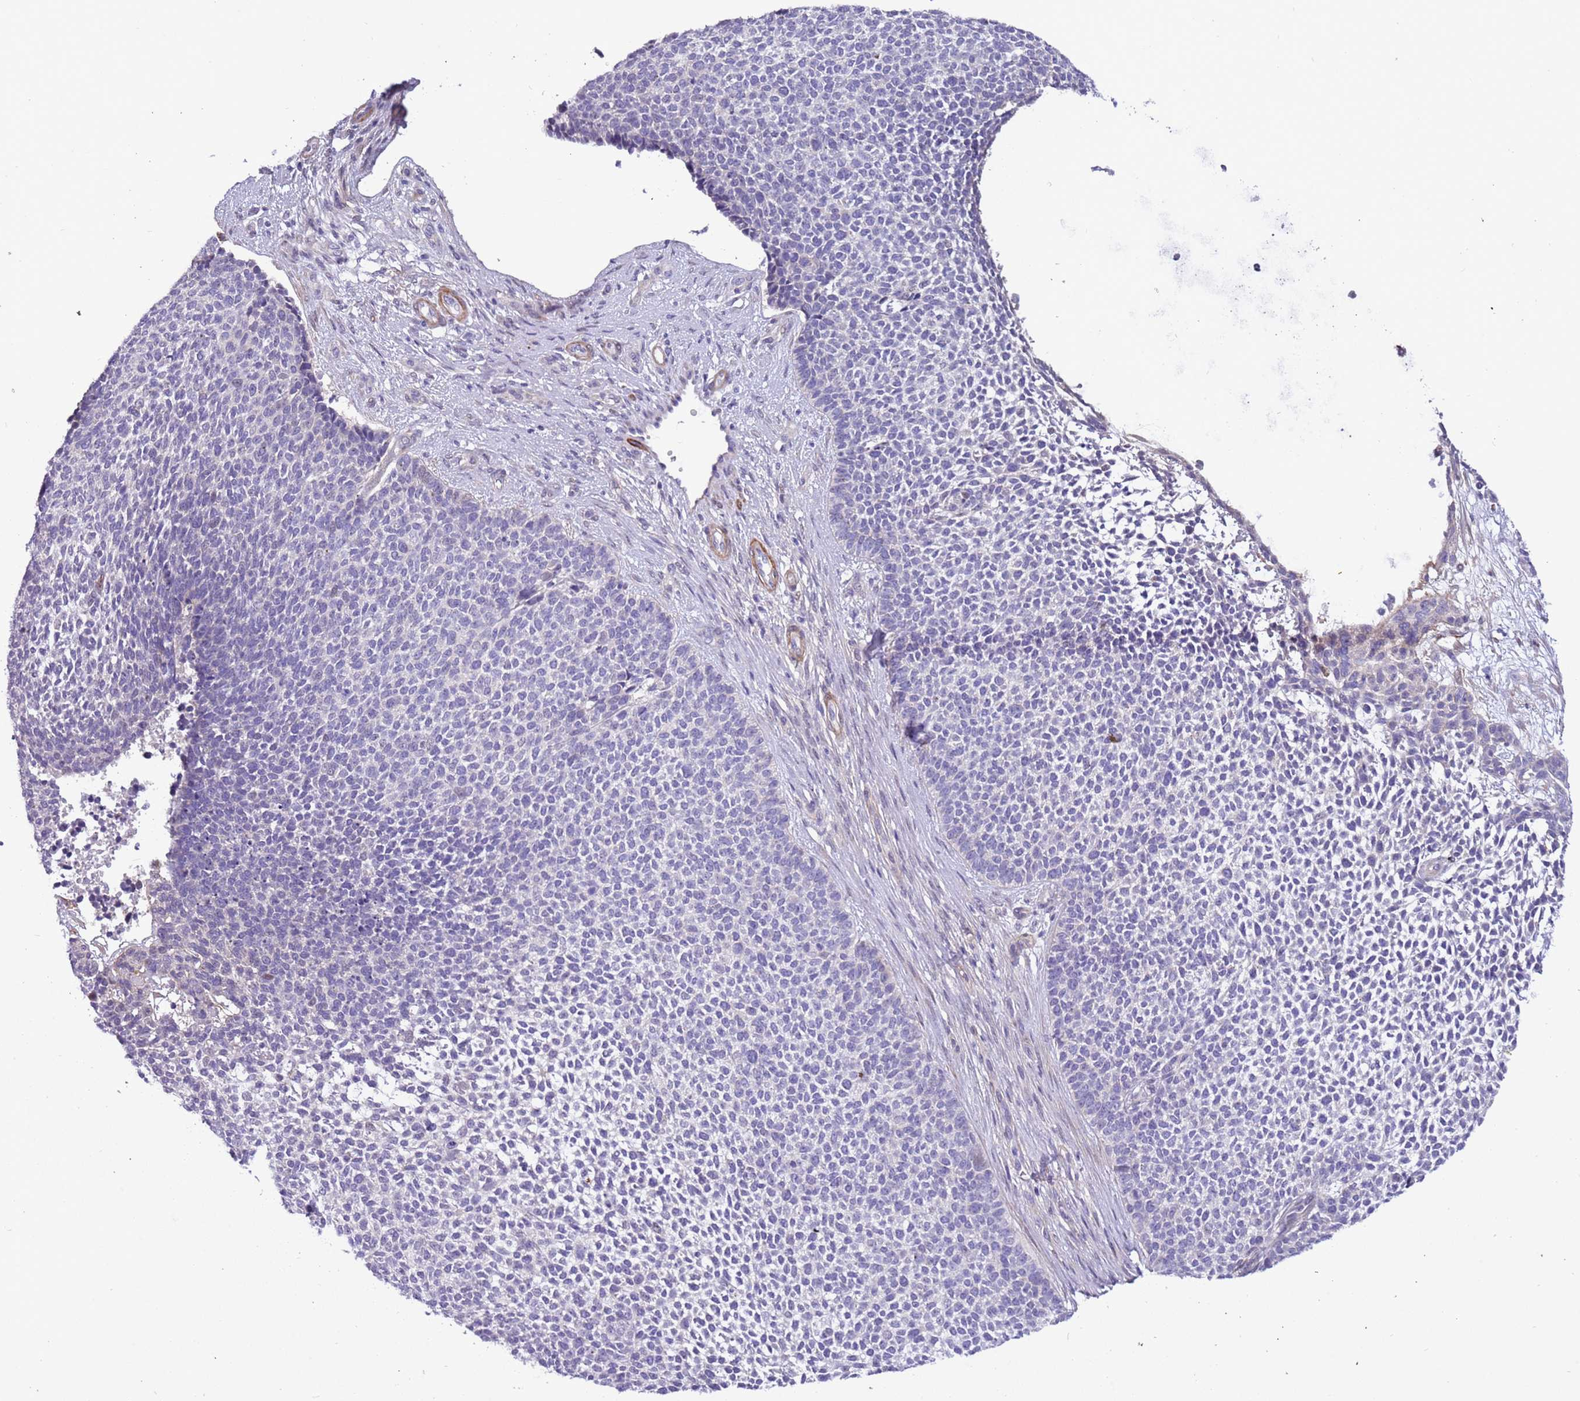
{"staining": {"intensity": "negative", "quantity": "none", "location": "none"}, "tissue": "skin cancer", "cell_type": "Tumor cells", "image_type": "cancer", "snomed": [{"axis": "morphology", "description": "Basal cell carcinoma"}, {"axis": "topography", "description": "Skin"}], "caption": "IHC micrograph of neoplastic tissue: skin basal cell carcinoma stained with DAB (3,3'-diaminobenzidine) exhibits no significant protein staining in tumor cells. (Stains: DAB immunohistochemistry (IHC) with hematoxylin counter stain, Microscopy: brightfield microscopy at high magnification).", "gene": "PLEKHH1", "patient": {"sex": "female", "age": 84}}